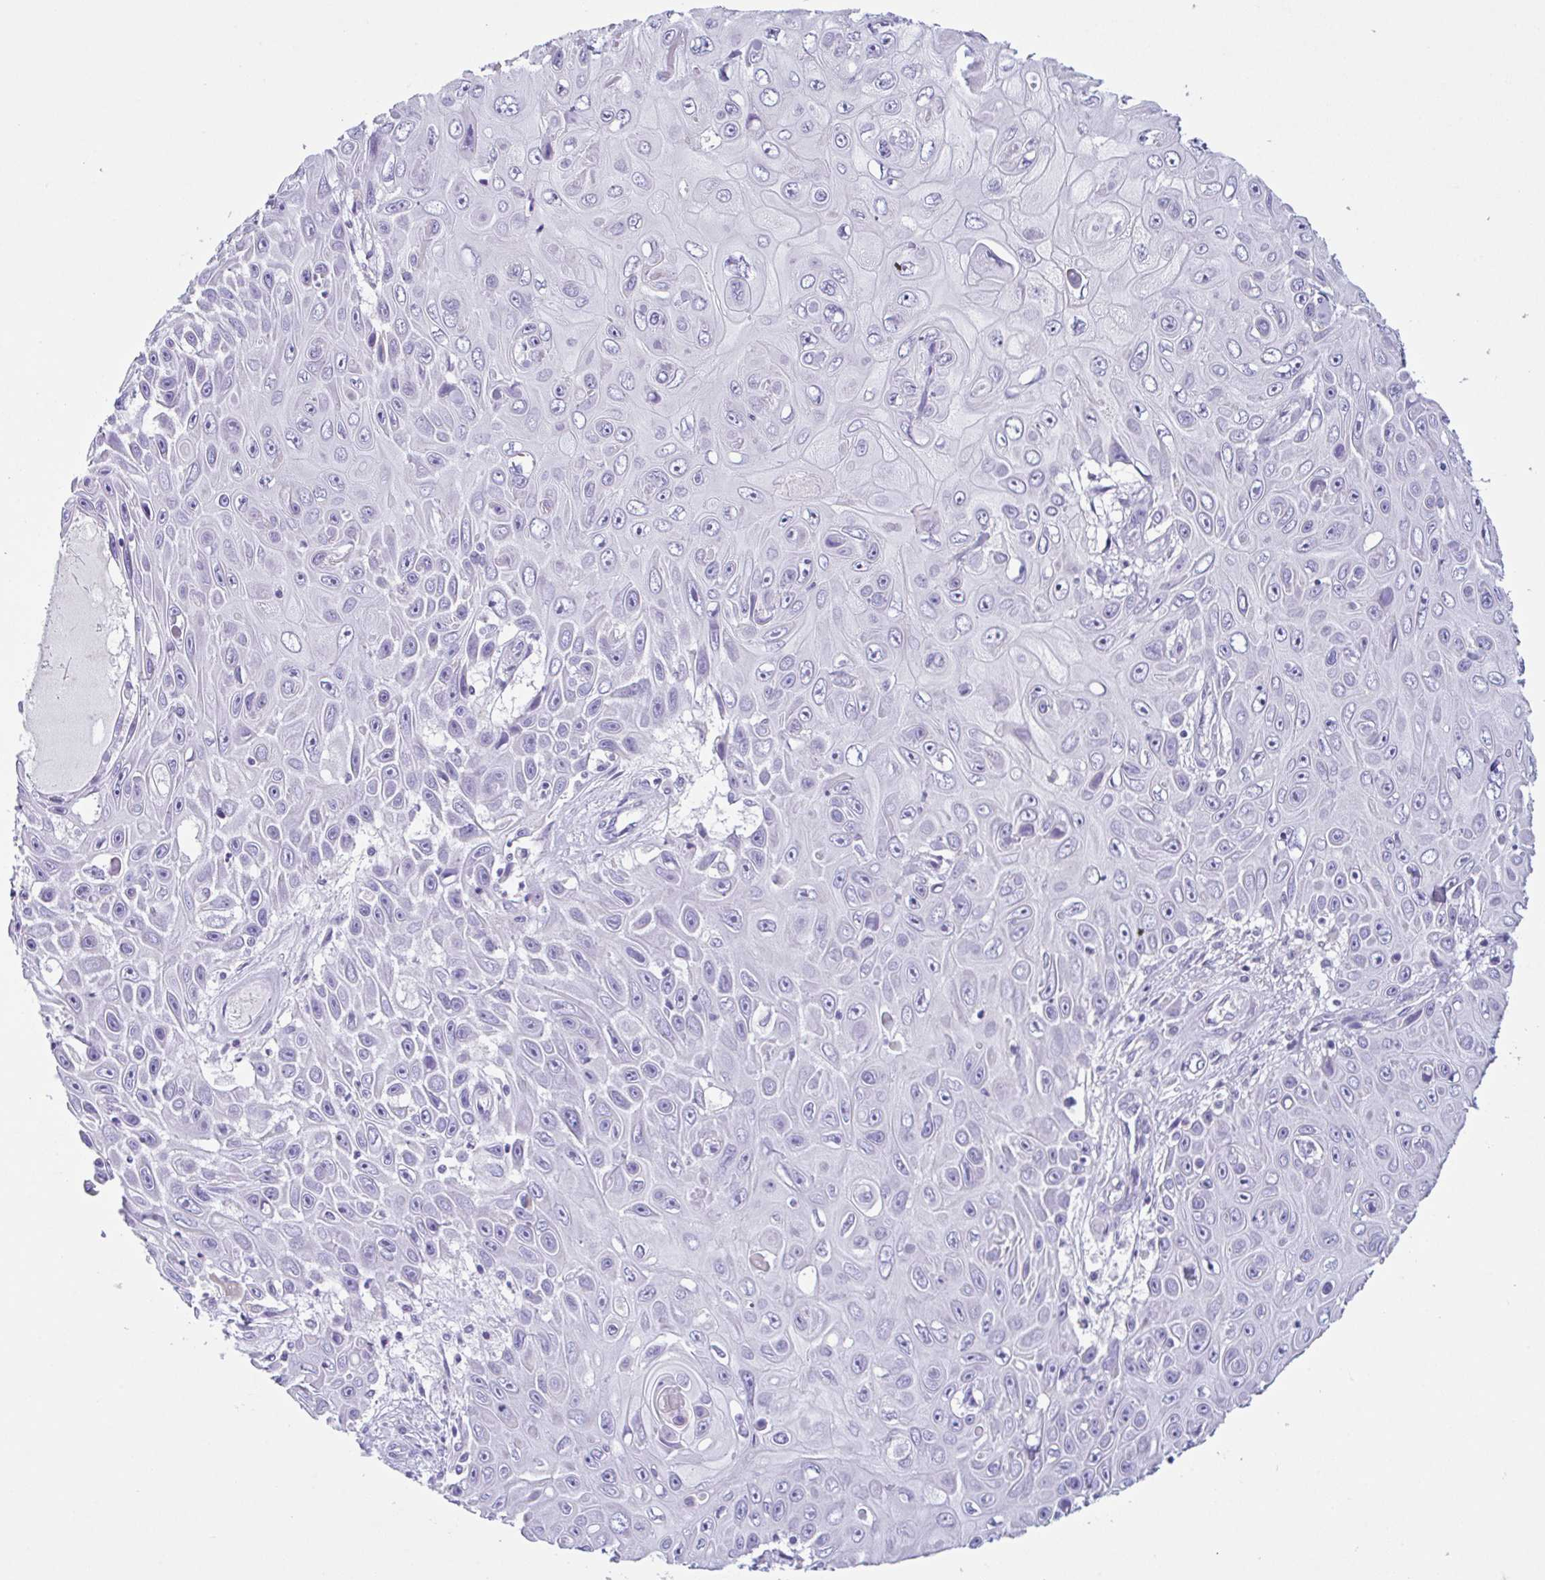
{"staining": {"intensity": "negative", "quantity": "none", "location": "none"}, "tissue": "skin cancer", "cell_type": "Tumor cells", "image_type": "cancer", "snomed": [{"axis": "morphology", "description": "Squamous cell carcinoma, NOS"}, {"axis": "topography", "description": "Skin"}], "caption": "Skin cancer (squamous cell carcinoma) was stained to show a protein in brown. There is no significant staining in tumor cells.", "gene": "DTWD2", "patient": {"sex": "male", "age": 82}}